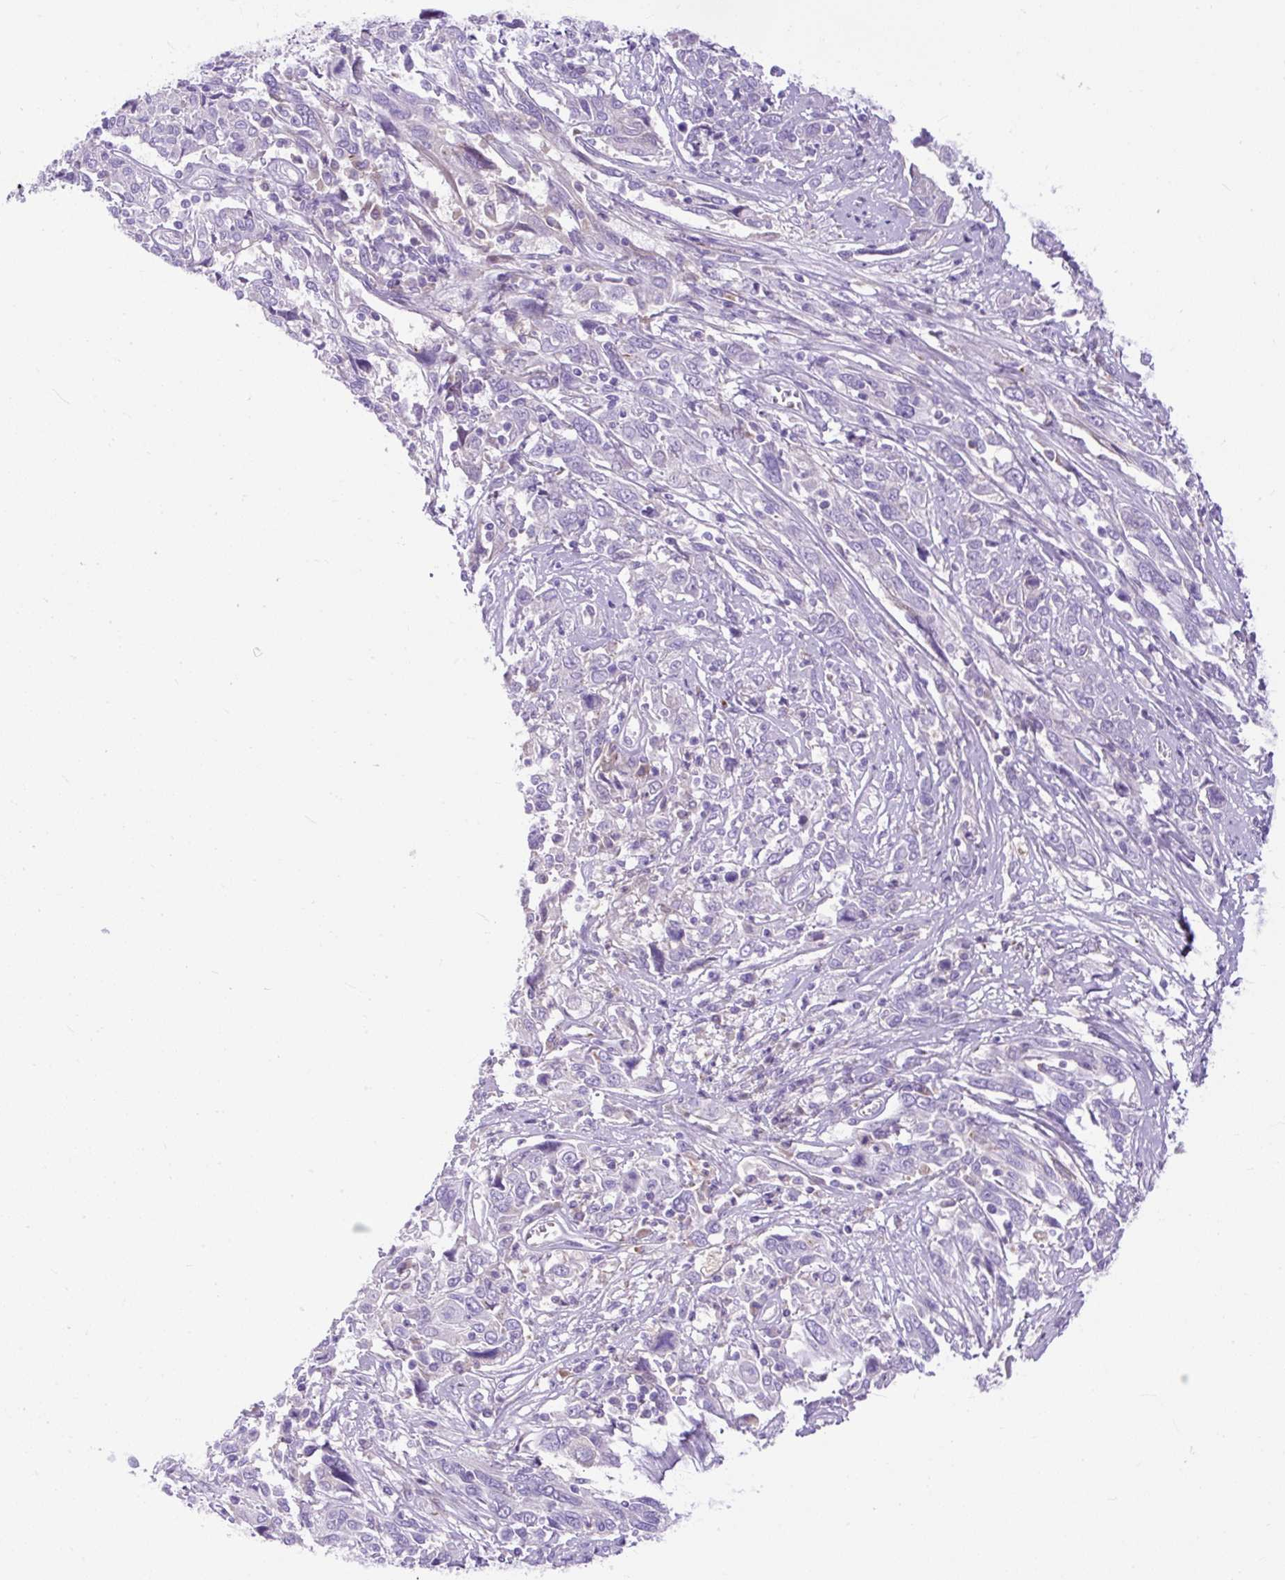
{"staining": {"intensity": "negative", "quantity": "none", "location": "none"}, "tissue": "cervical cancer", "cell_type": "Tumor cells", "image_type": "cancer", "snomed": [{"axis": "morphology", "description": "Squamous cell carcinoma, NOS"}, {"axis": "topography", "description": "Cervix"}], "caption": "Cervical cancer (squamous cell carcinoma) was stained to show a protein in brown. There is no significant expression in tumor cells.", "gene": "SPTBN5", "patient": {"sex": "female", "age": 46}}